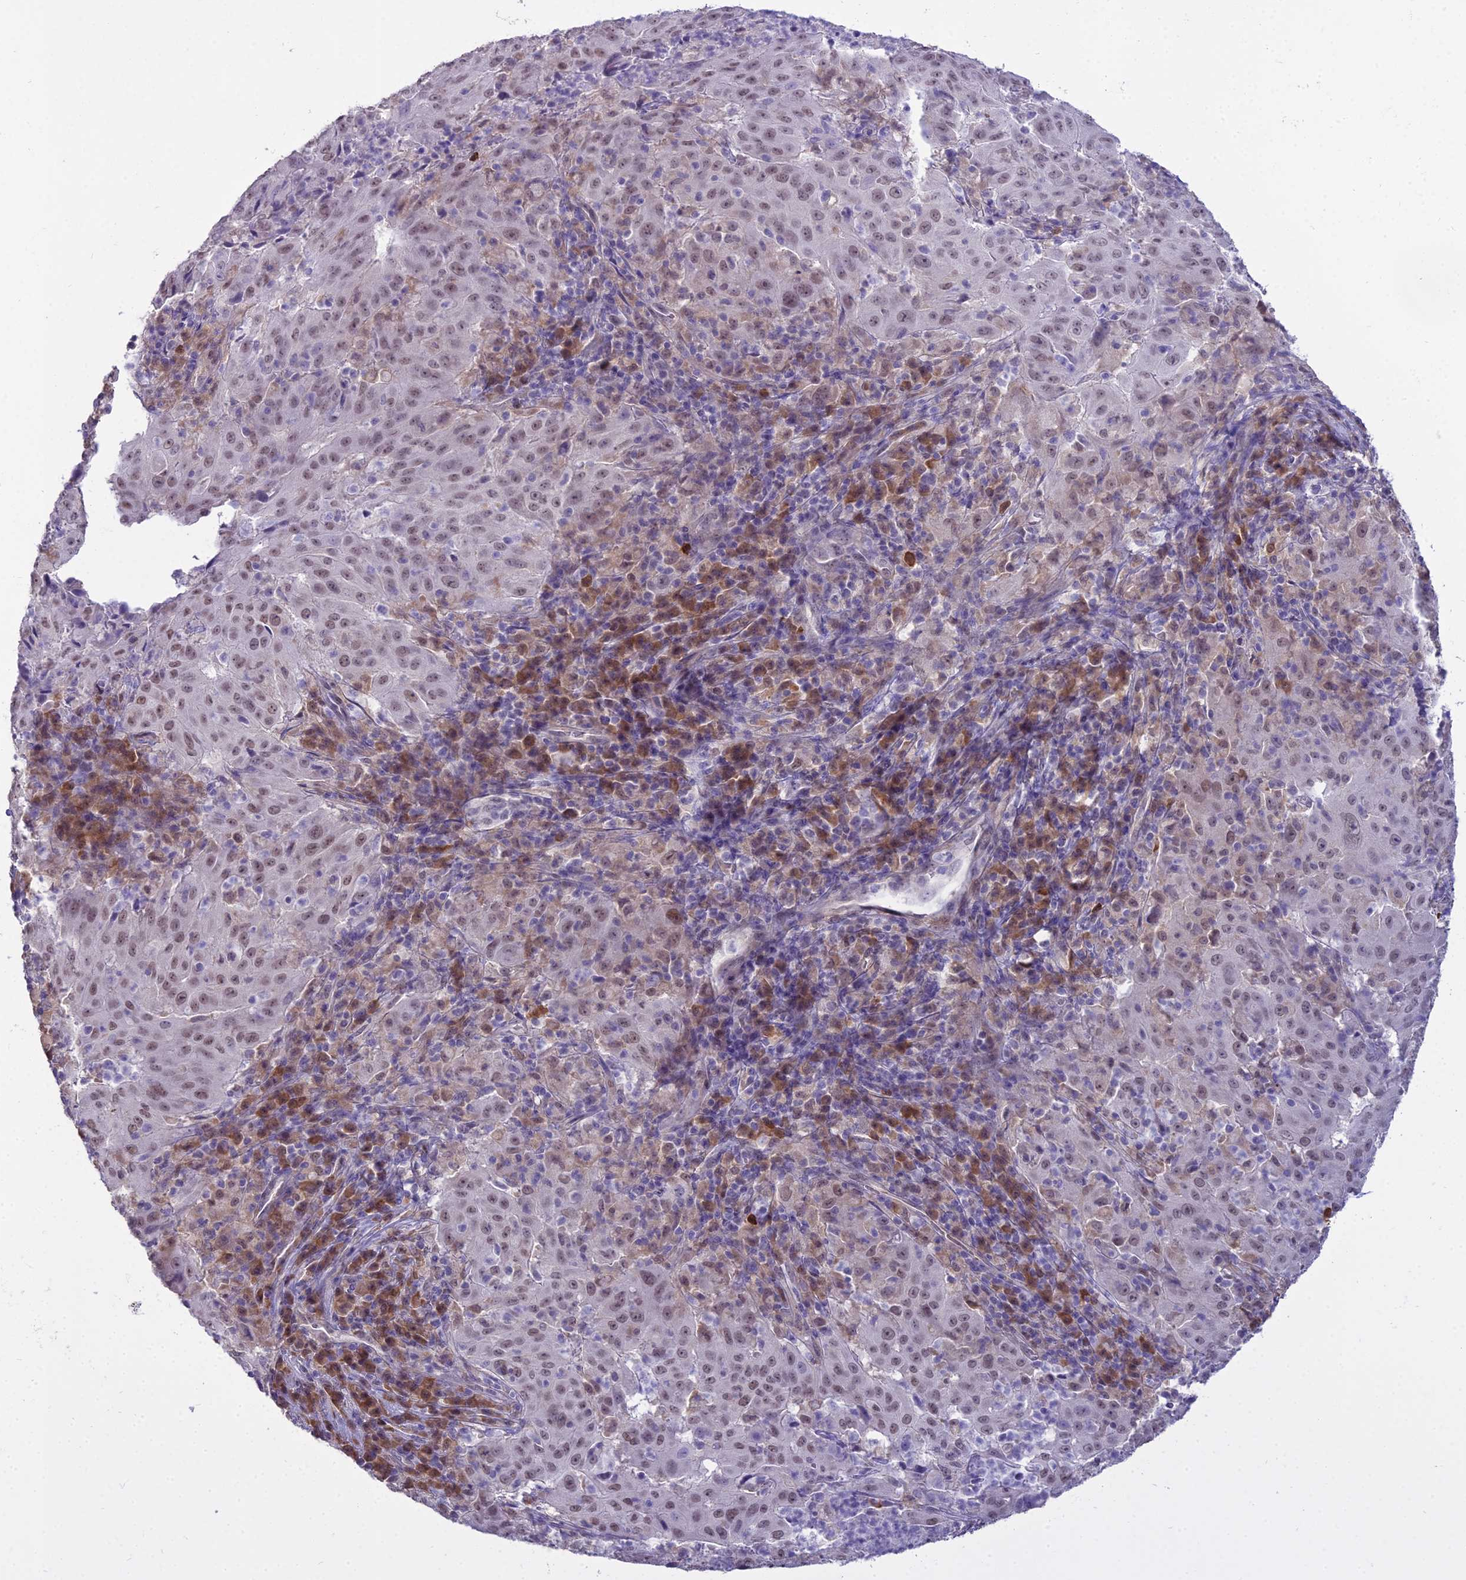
{"staining": {"intensity": "moderate", "quantity": "25%-75%", "location": "nuclear"}, "tissue": "pancreatic cancer", "cell_type": "Tumor cells", "image_type": "cancer", "snomed": [{"axis": "morphology", "description": "Adenocarcinoma, NOS"}, {"axis": "topography", "description": "Pancreas"}], "caption": "High-power microscopy captured an IHC image of pancreatic adenocarcinoma, revealing moderate nuclear expression in about 25%-75% of tumor cells.", "gene": "BLNK", "patient": {"sex": "male", "age": 63}}